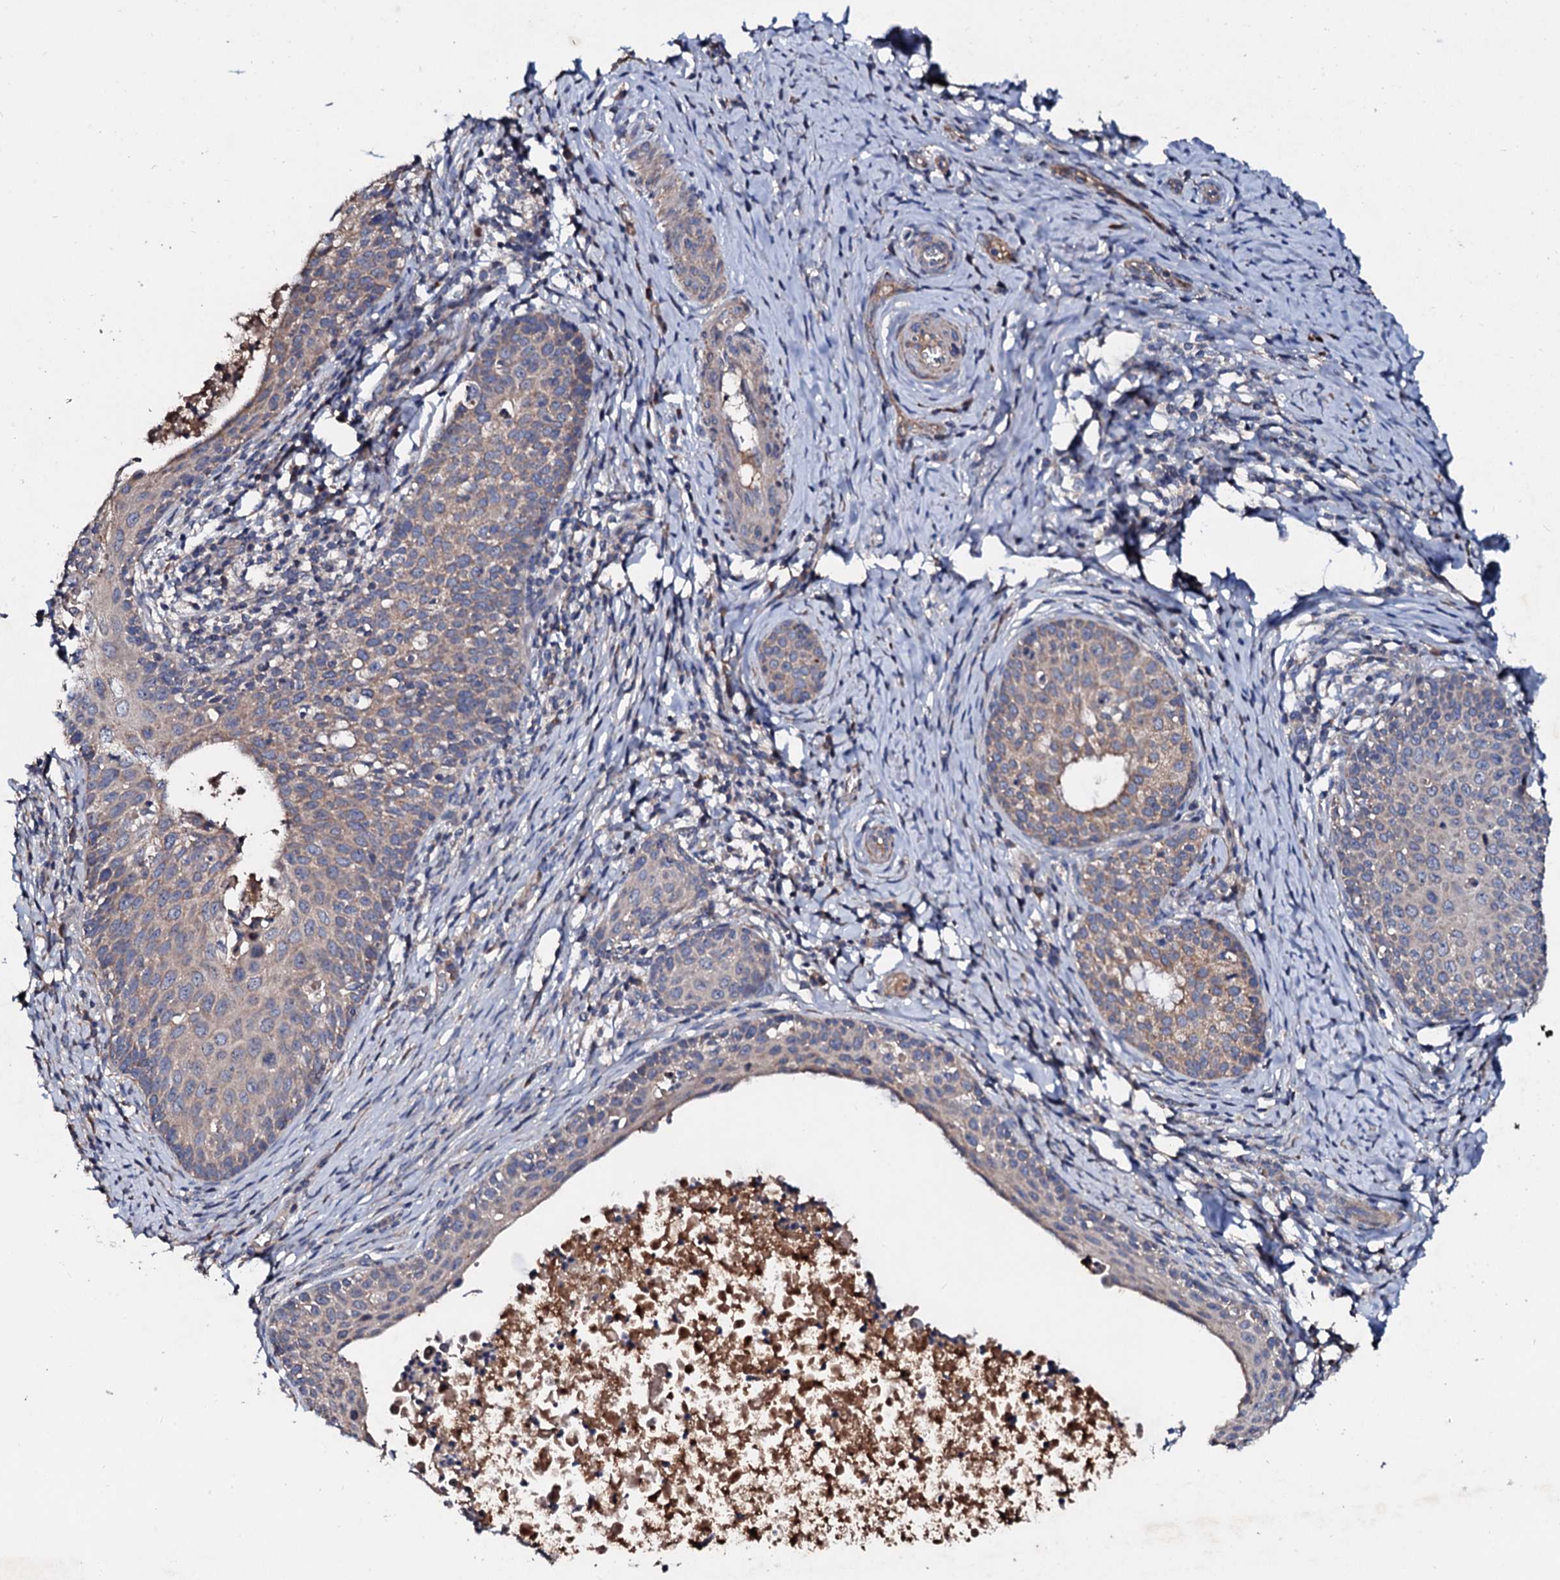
{"staining": {"intensity": "weak", "quantity": "25%-75%", "location": "cytoplasmic/membranous"}, "tissue": "cervical cancer", "cell_type": "Tumor cells", "image_type": "cancer", "snomed": [{"axis": "morphology", "description": "Squamous cell carcinoma, NOS"}, {"axis": "topography", "description": "Cervix"}], "caption": "Cervical squamous cell carcinoma was stained to show a protein in brown. There is low levels of weak cytoplasmic/membranous expression in about 25%-75% of tumor cells. (DAB (3,3'-diaminobenzidine) IHC with brightfield microscopy, high magnification).", "gene": "FIBIN", "patient": {"sex": "female", "age": 52}}